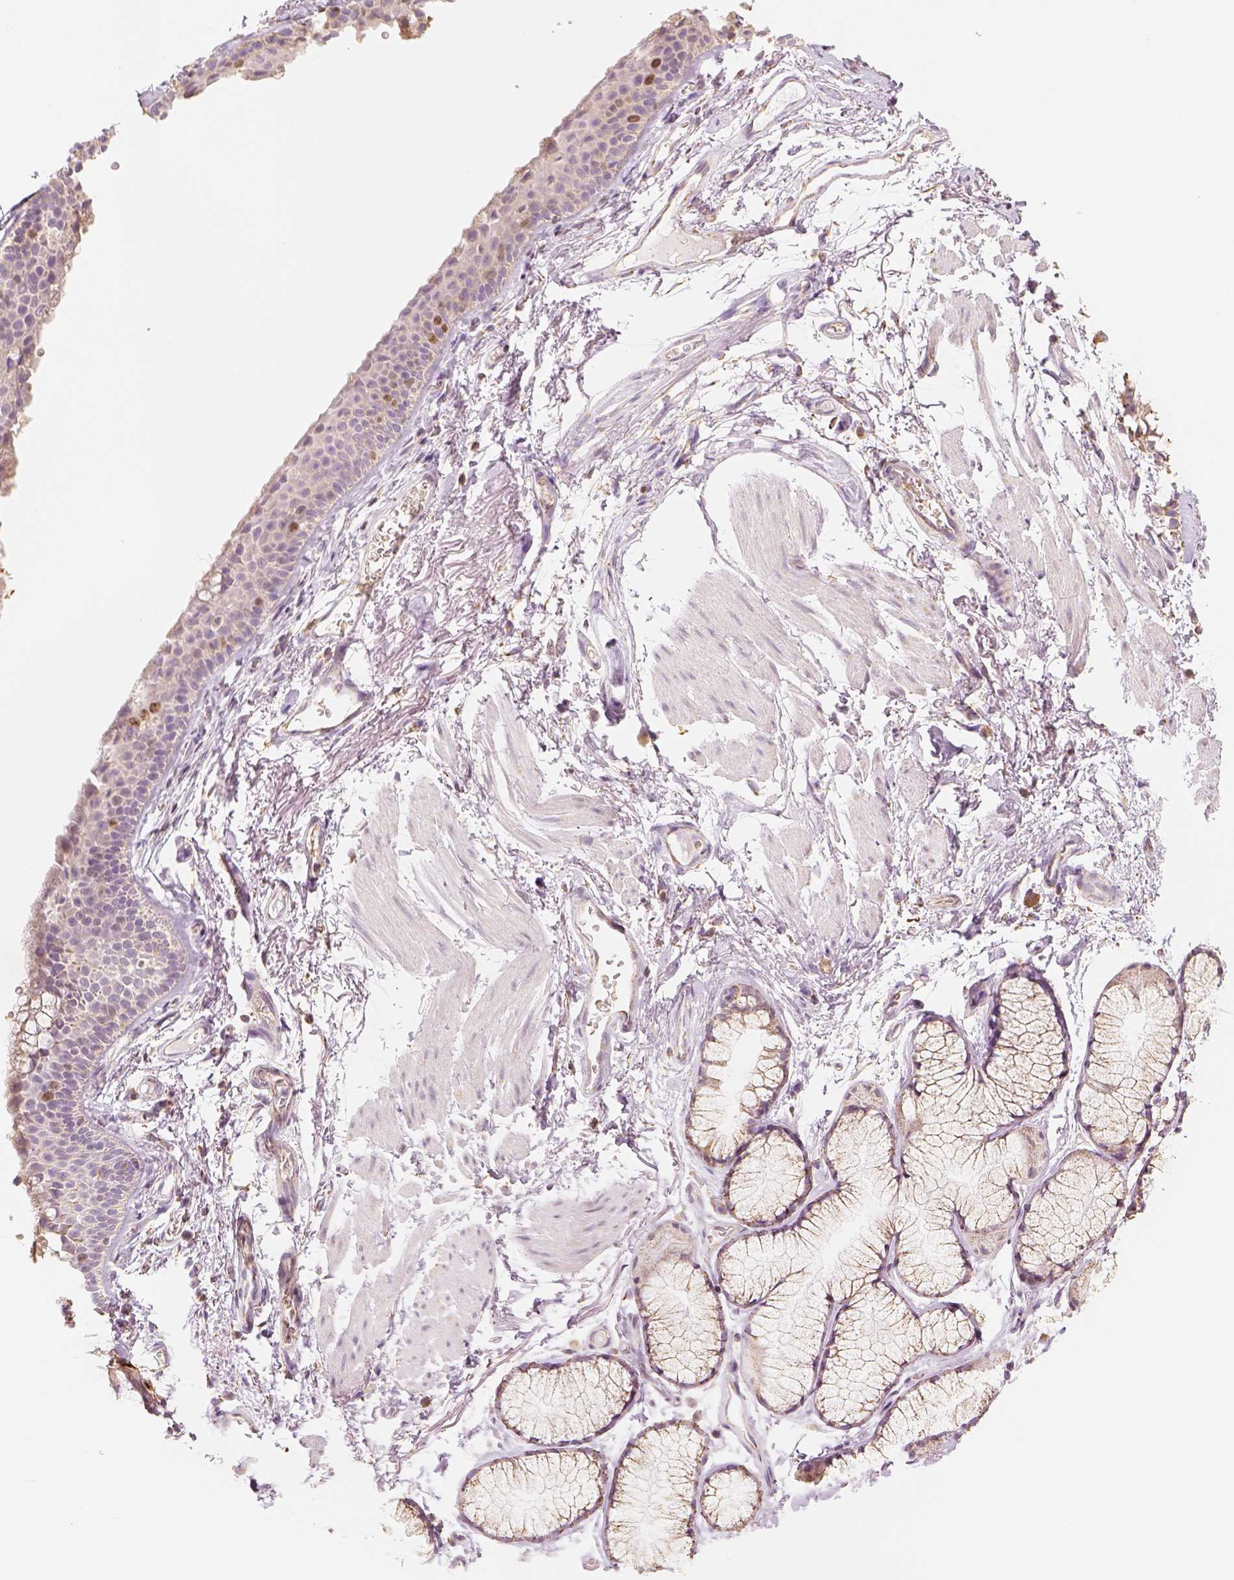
{"staining": {"intensity": "negative", "quantity": "none", "location": "none"}, "tissue": "soft tissue", "cell_type": "Fibroblasts", "image_type": "normal", "snomed": [{"axis": "morphology", "description": "Normal tissue, NOS"}, {"axis": "topography", "description": "Cartilage tissue"}, {"axis": "topography", "description": "Bronchus"}], "caption": "A high-resolution photomicrograph shows immunohistochemistry staining of unremarkable soft tissue, which exhibits no significant expression in fibroblasts. (DAB immunohistochemistry (IHC) visualized using brightfield microscopy, high magnification).", "gene": "LCA5", "patient": {"sex": "female", "age": 79}}